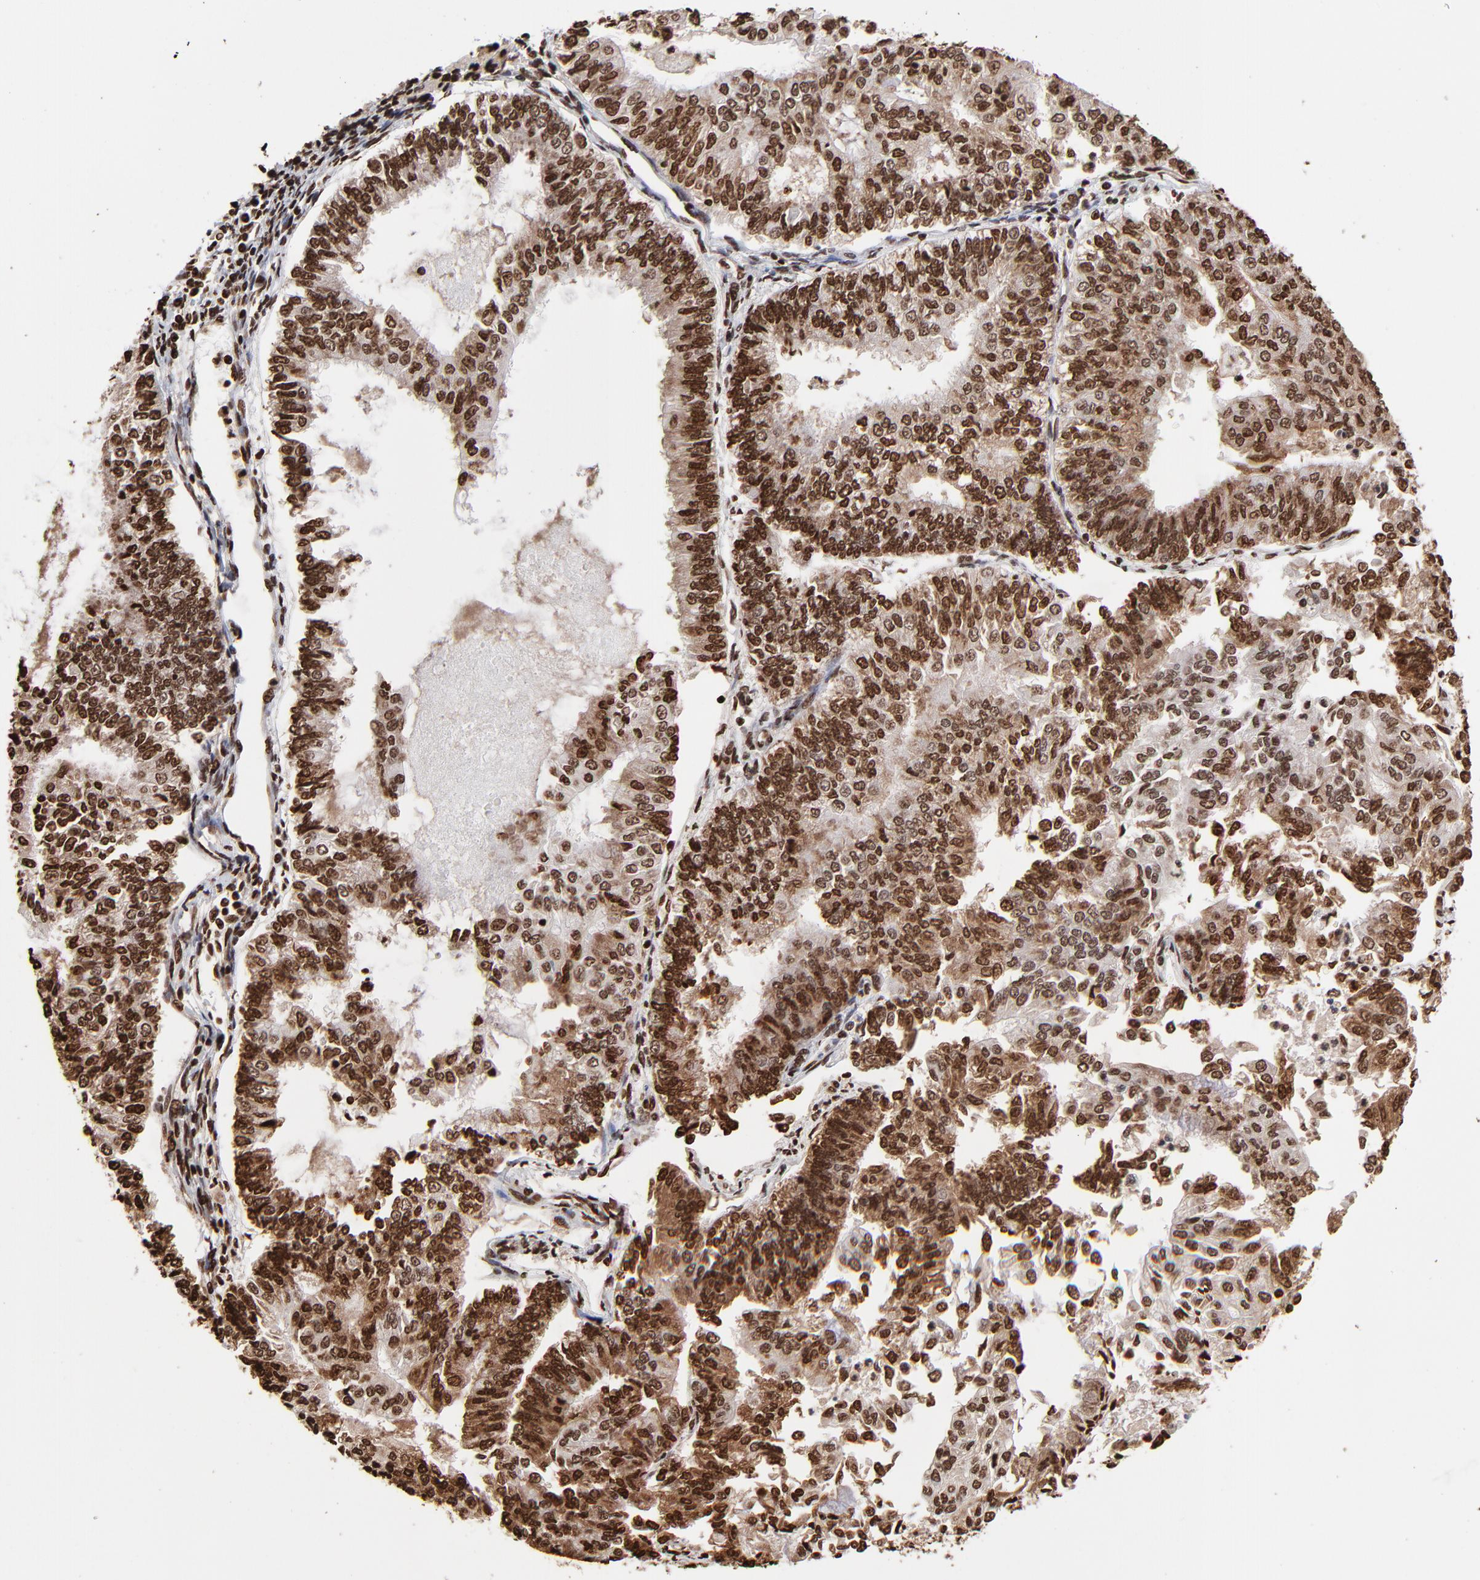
{"staining": {"intensity": "strong", "quantity": ">75%", "location": "nuclear"}, "tissue": "endometrial cancer", "cell_type": "Tumor cells", "image_type": "cancer", "snomed": [{"axis": "morphology", "description": "Adenocarcinoma, NOS"}, {"axis": "topography", "description": "Endometrium"}], "caption": "DAB immunohistochemical staining of endometrial cancer (adenocarcinoma) shows strong nuclear protein expression in approximately >75% of tumor cells.", "gene": "ZNF544", "patient": {"sex": "female", "age": 59}}